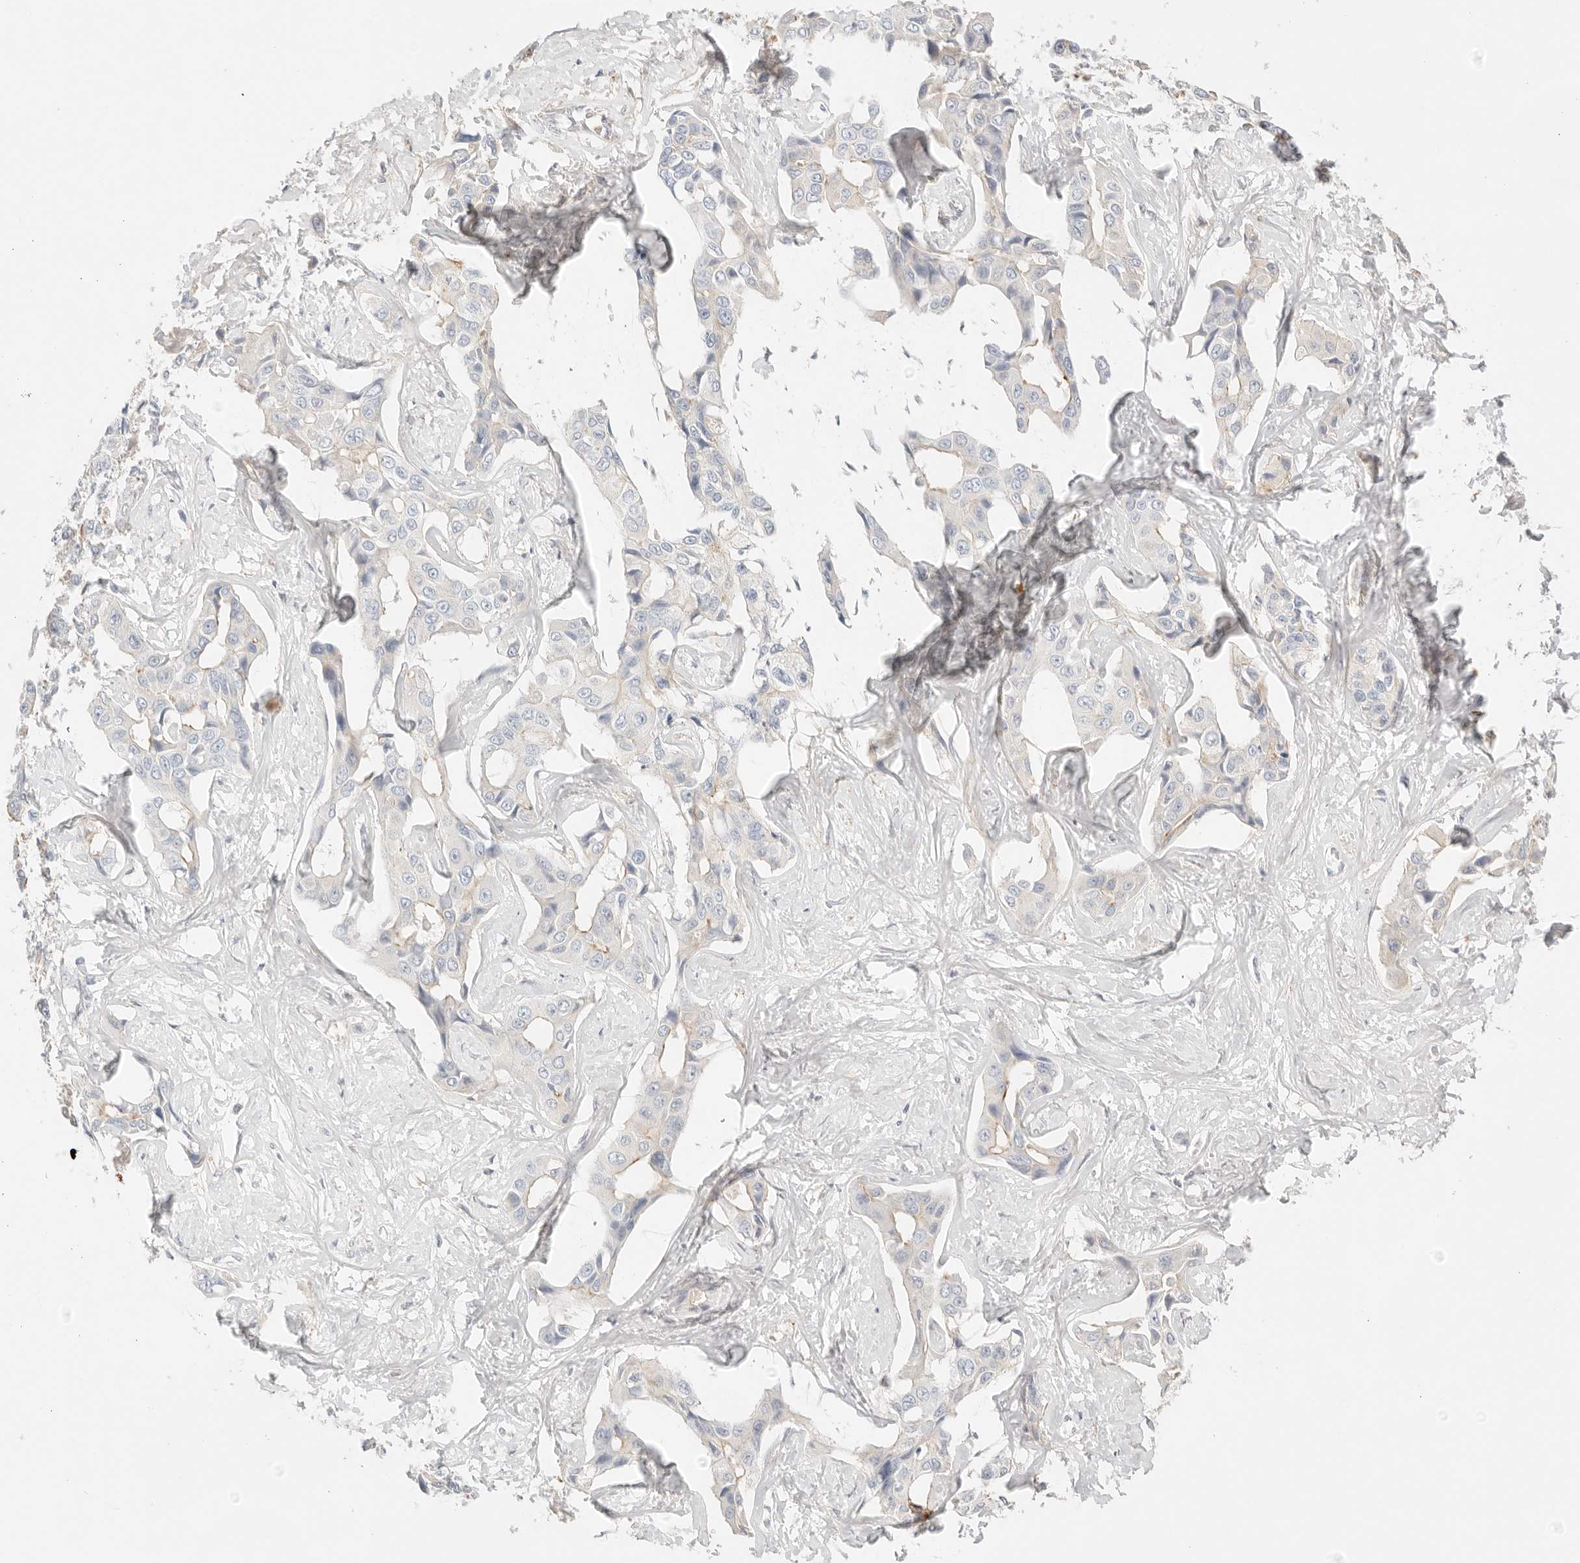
{"staining": {"intensity": "negative", "quantity": "none", "location": "none"}, "tissue": "liver cancer", "cell_type": "Tumor cells", "image_type": "cancer", "snomed": [{"axis": "morphology", "description": "Cholangiocarcinoma"}, {"axis": "topography", "description": "Liver"}], "caption": "High power microscopy photomicrograph of an immunohistochemistry (IHC) histopathology image of liver cancer (cholangiocarcinoma), revealing no significant staining in tumor cells. The staining was performed using DAB to visualize the protein expression in brown, while the nuclei were stained in blue with hematoxylin (Magnification: 20x).", "gene": "CEP120", "patient": {"sex": "male", "age": 59}}